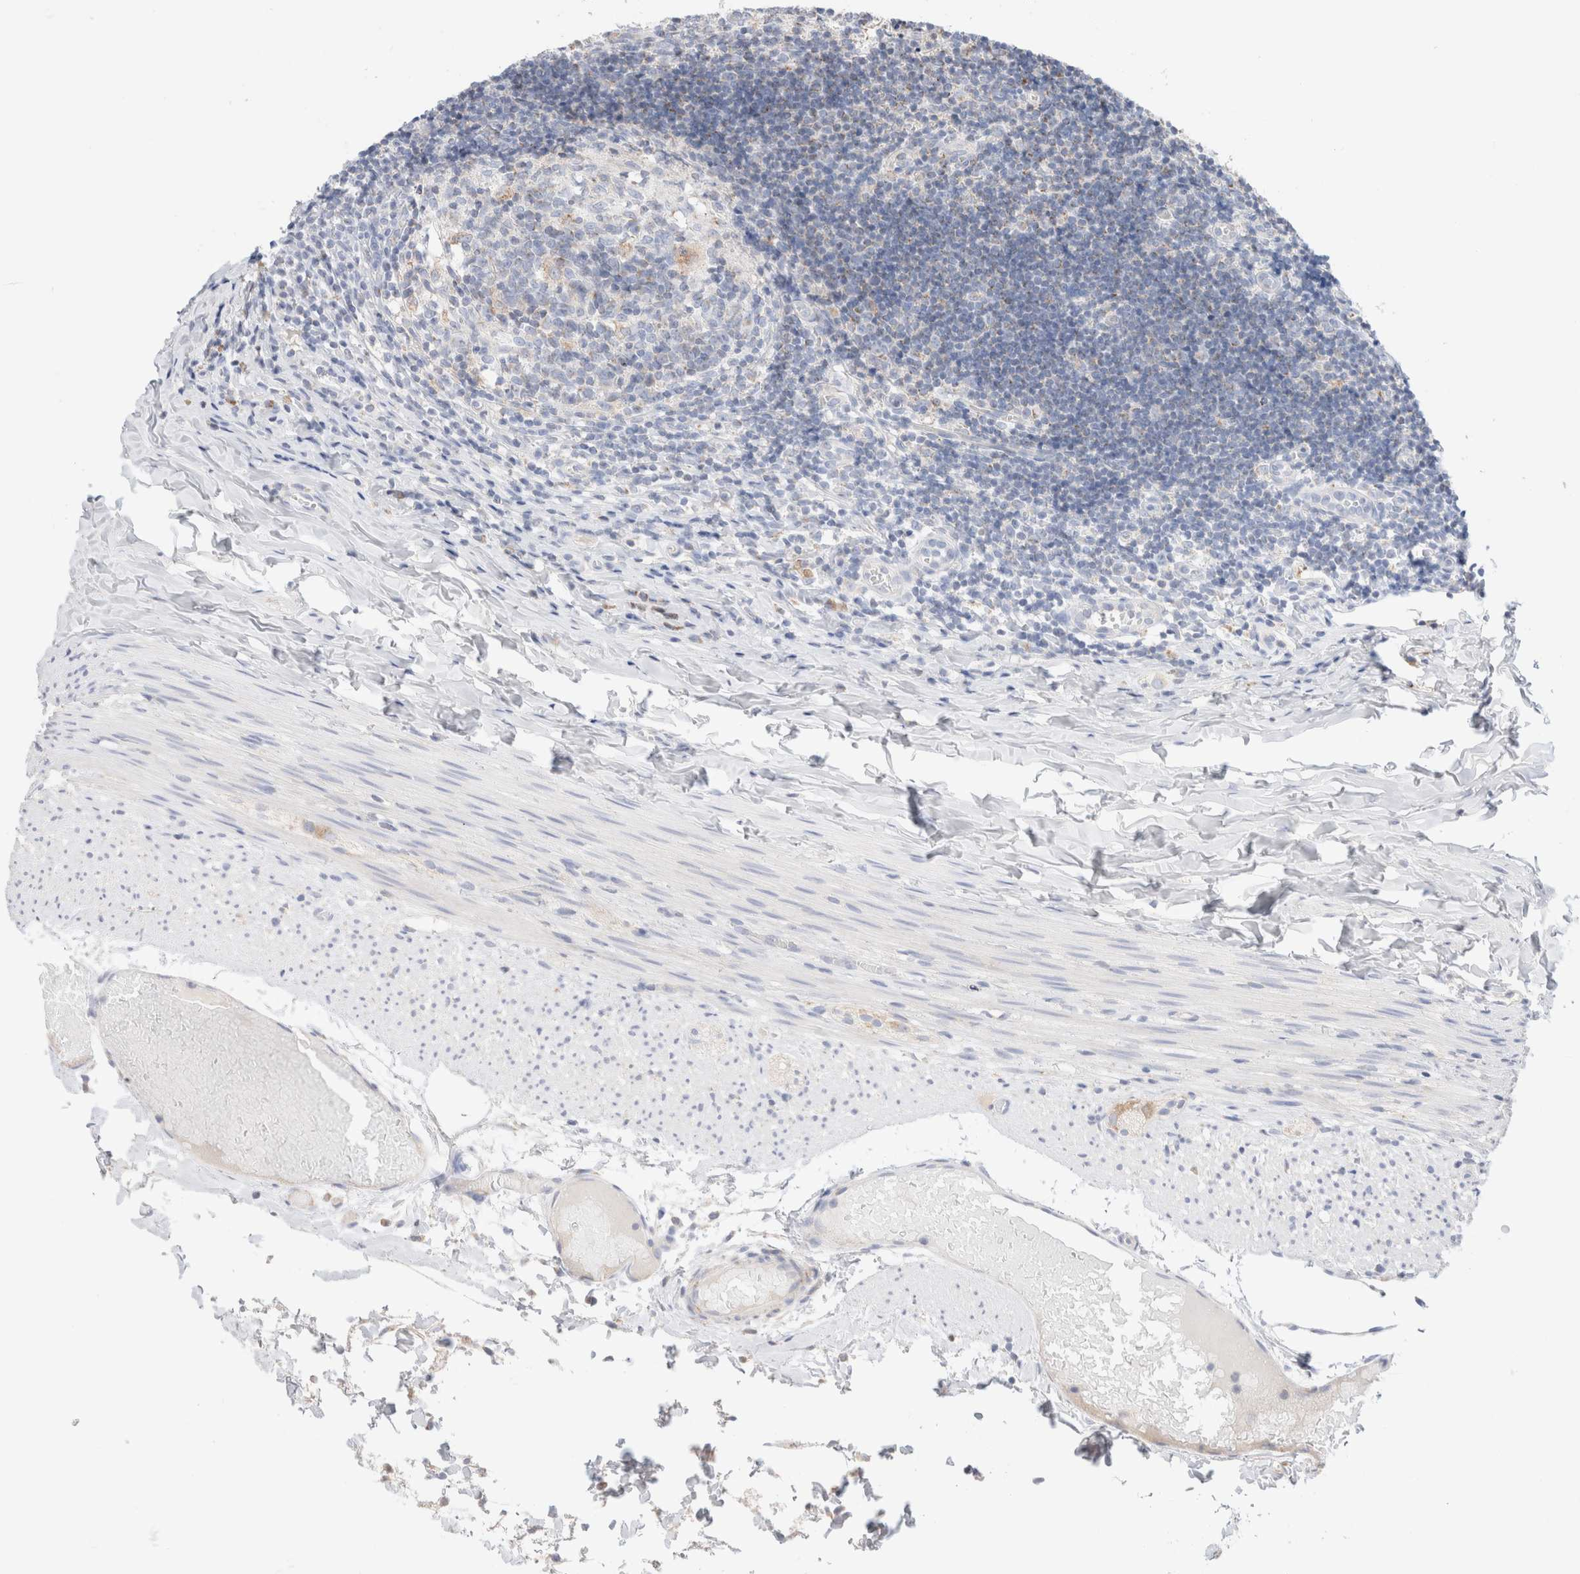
{"staining": {"intensity": "moderate", "quantity": ">75%", "location": "cytoplasmic/membranous"}, "tissue": "appendix", "cell_type": "Glandular cells", "image_type": "normal", "snomed": [{"axis": "morphology", "description": "Normal tissue, NOS"}, {"axis": "topography", "description": "Appendix"}], "caption": "Immunohistochemistry of unremarkable human appendix displays medium levels of moderate cytoplasmic/membranous staining in about >75% of glandular cells.", "gene": "ATP6V1C1", "patient": {"sex": "male", "age": 8}}